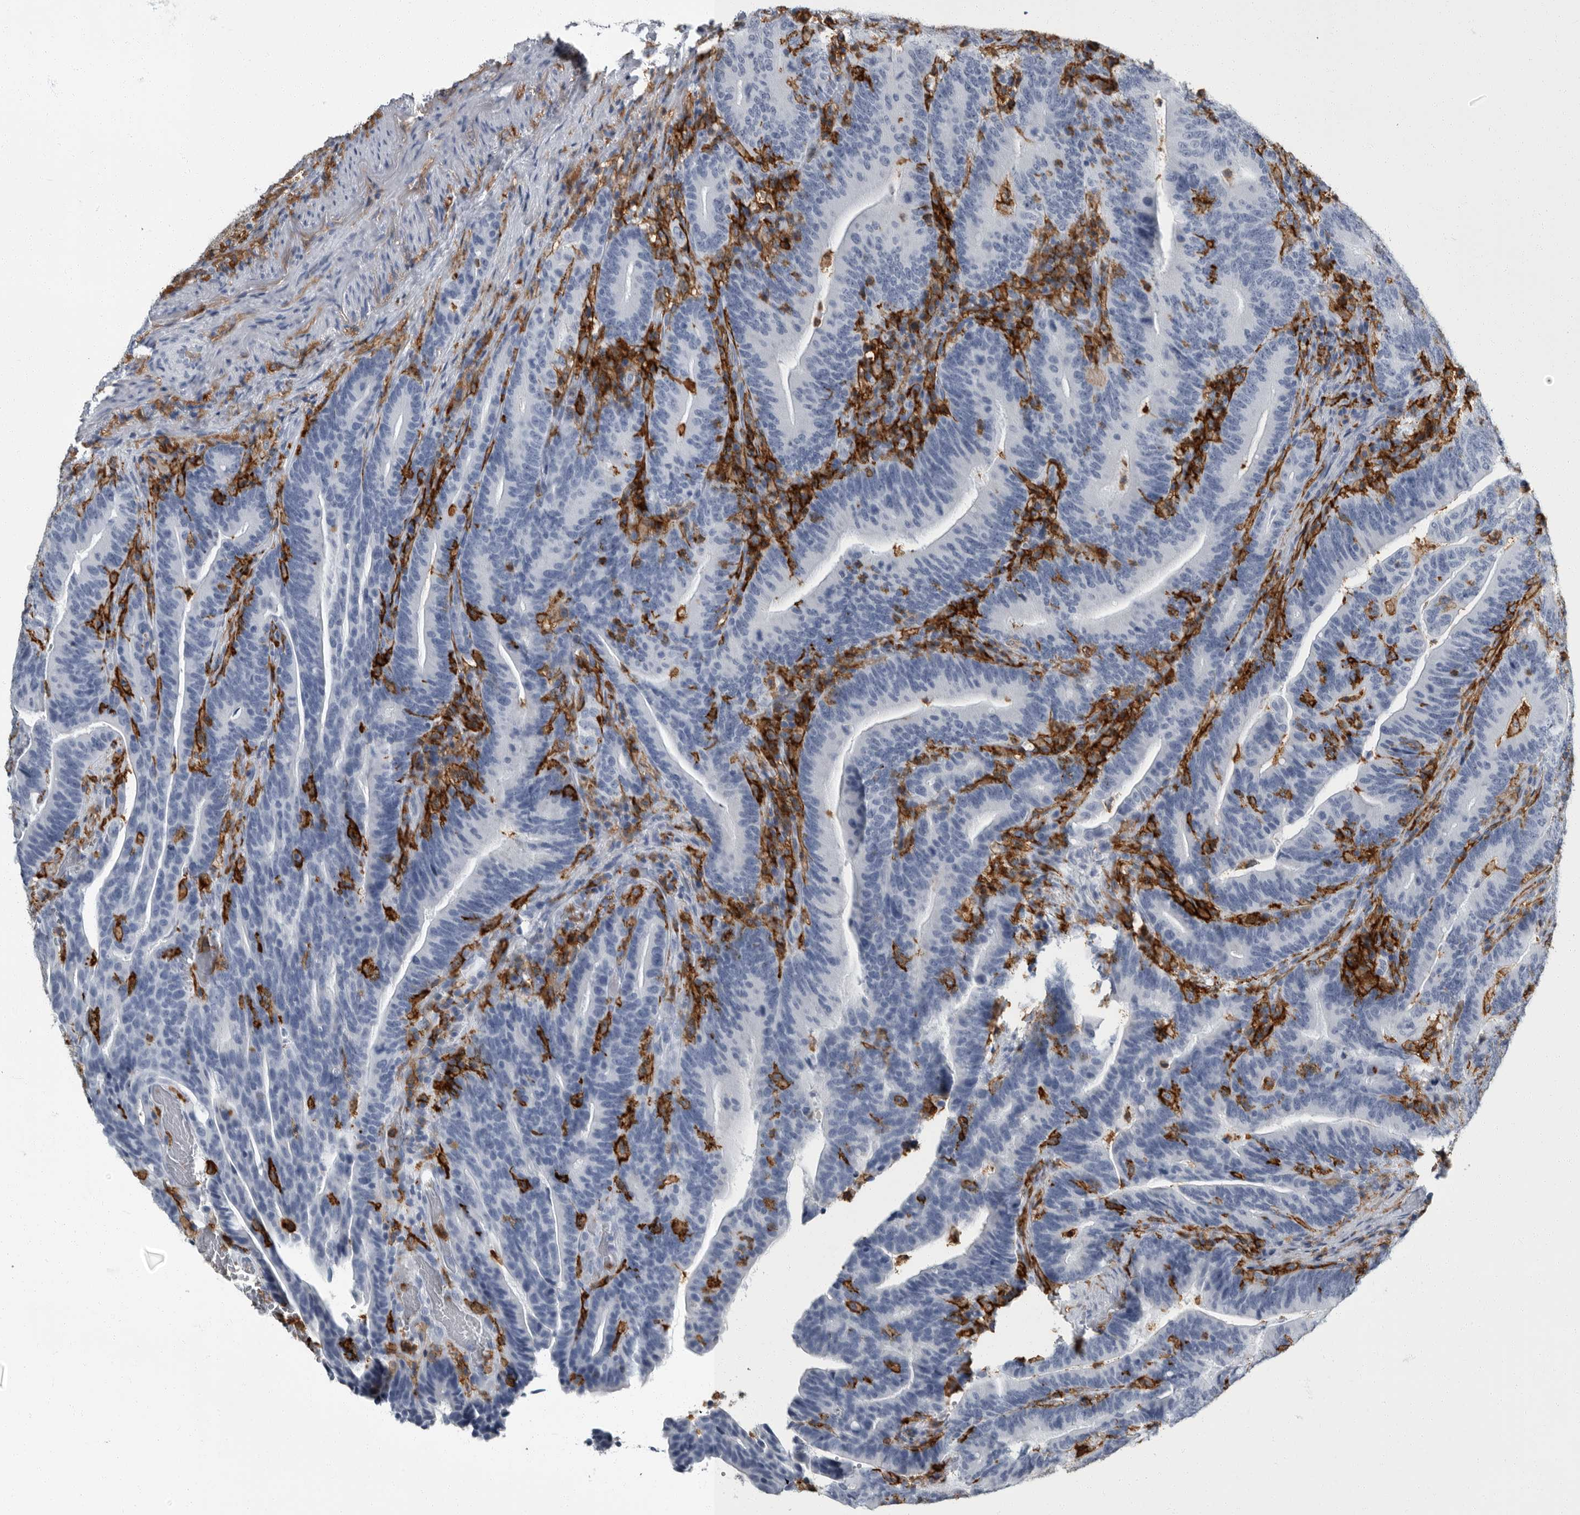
{"staining": {"intensity": "negative", "quantity": "none", "location": "none"}, "tissue": "colorectal cancer", "cell_type": "Tumor cells", "image_type": "cancer", "snomed": [{"axis": "morphology", "description": "Adenocarcinoma, NOS"}, {"axis": "topography", "description": "Colon"}], "caption": "This is a photomicrograph of IHC staining of colorectal cancer, which shows no expression in tumor cells. Brightfield microscopy of immunohistochemistry (IHC) stained with DAB (3,3'-diaminobenzidine) (brown) and hematoxylin (blue), captured at high magnification.", "gene": "FCER1G", "patient": {"sex": "female", "age": 66}}